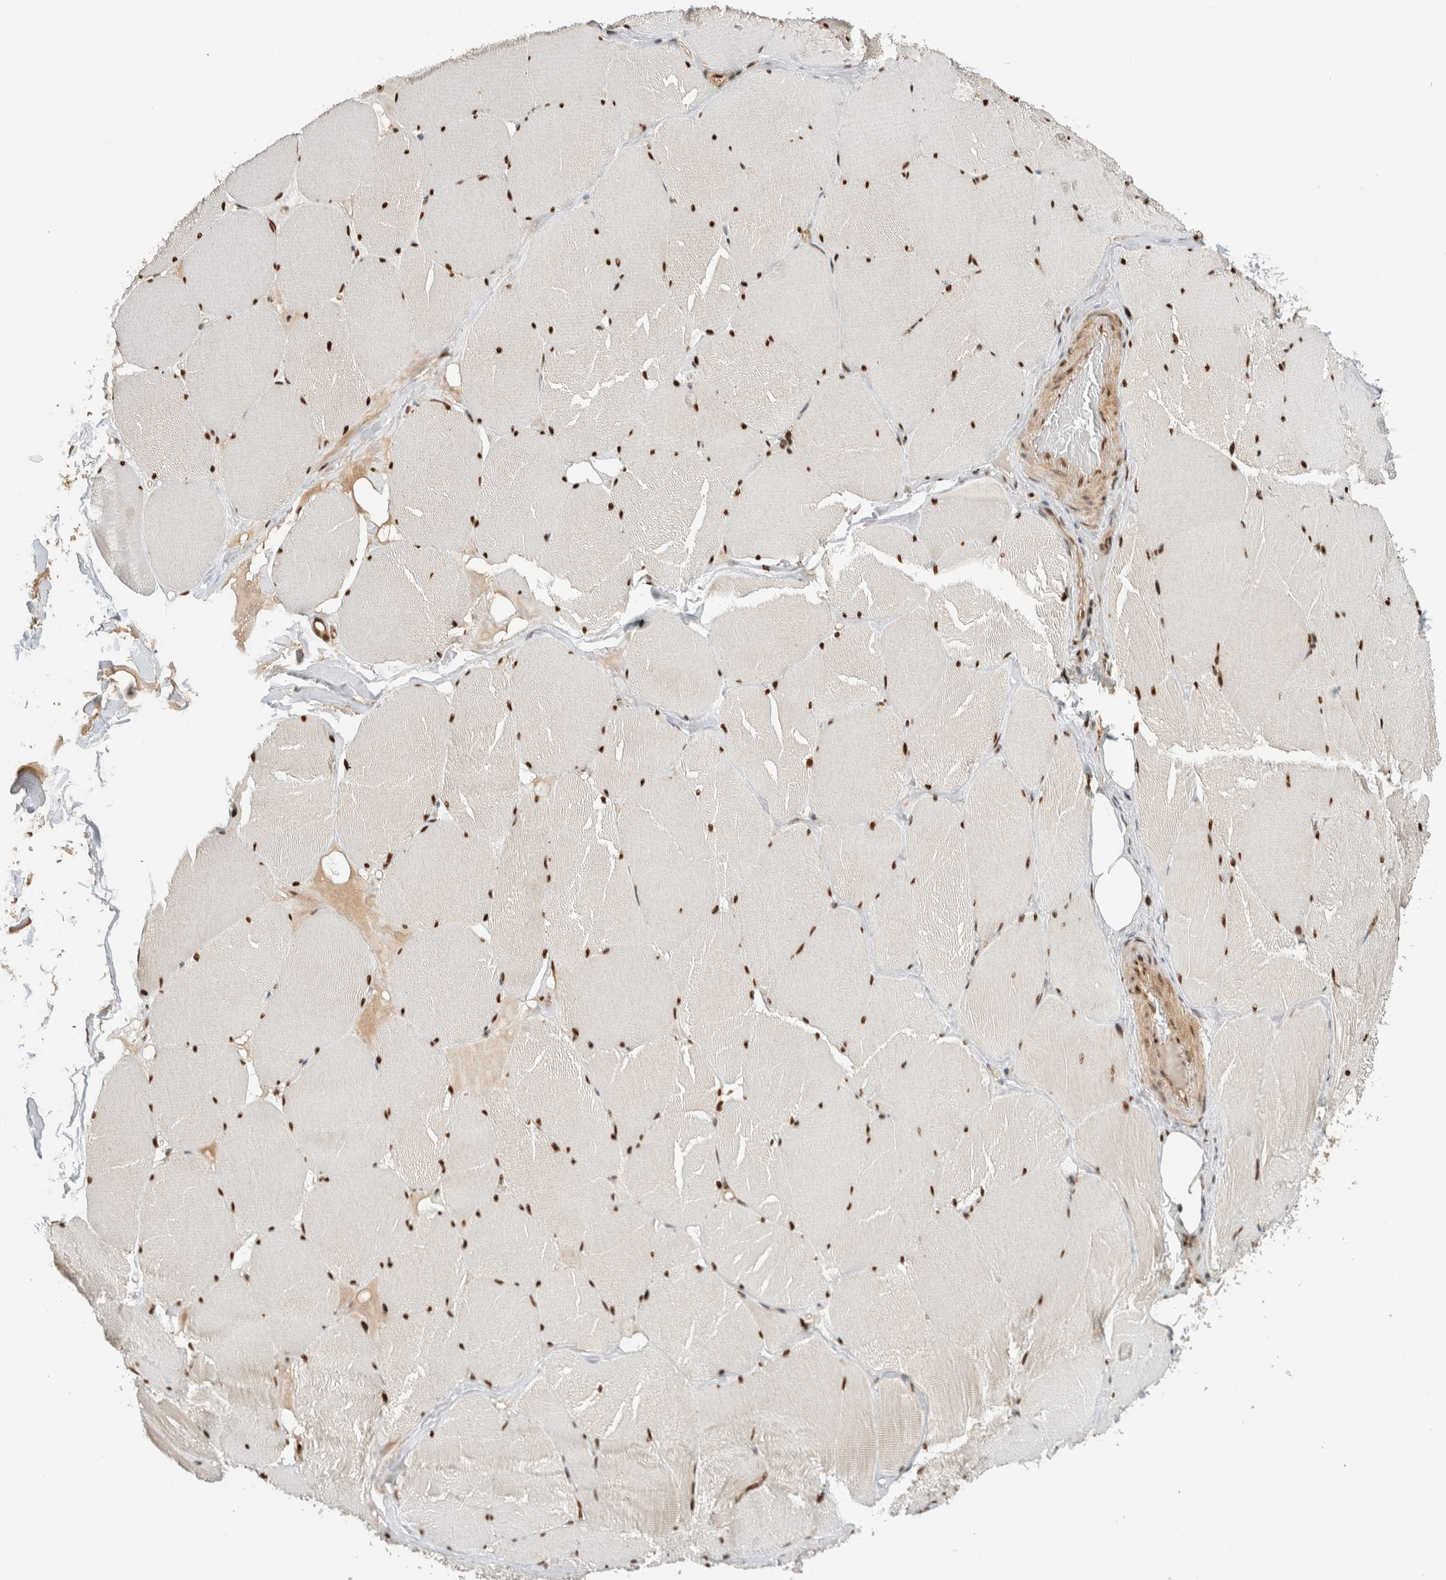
{"staining": {"intensity": "strong", "quantity": "25%-75%", "location": "nuclear"}, "tissue": "skeletal muscle", "cell_type": "Myocytes", "image_type": "normal", "snomed": [{"axis": "morphology", "description": "Normal tissue, NOS"}, {"axis": "topography", "description": "Skin"}, {"axis": "topography", "description": "Skeletal muscle"}], "caption": "Immunohistochemistry (IHC) (DAB) staining of unremarkable human skeletal muscle shows strong nuclear protein expression in about 25%-75% of myocytes. (DAB (3,3'-diaminobenzidine) IHC with brightfield microscopy, high magnification).", "gene": "SNRNP40", "patient": {"sex": "male", "age": 83}}